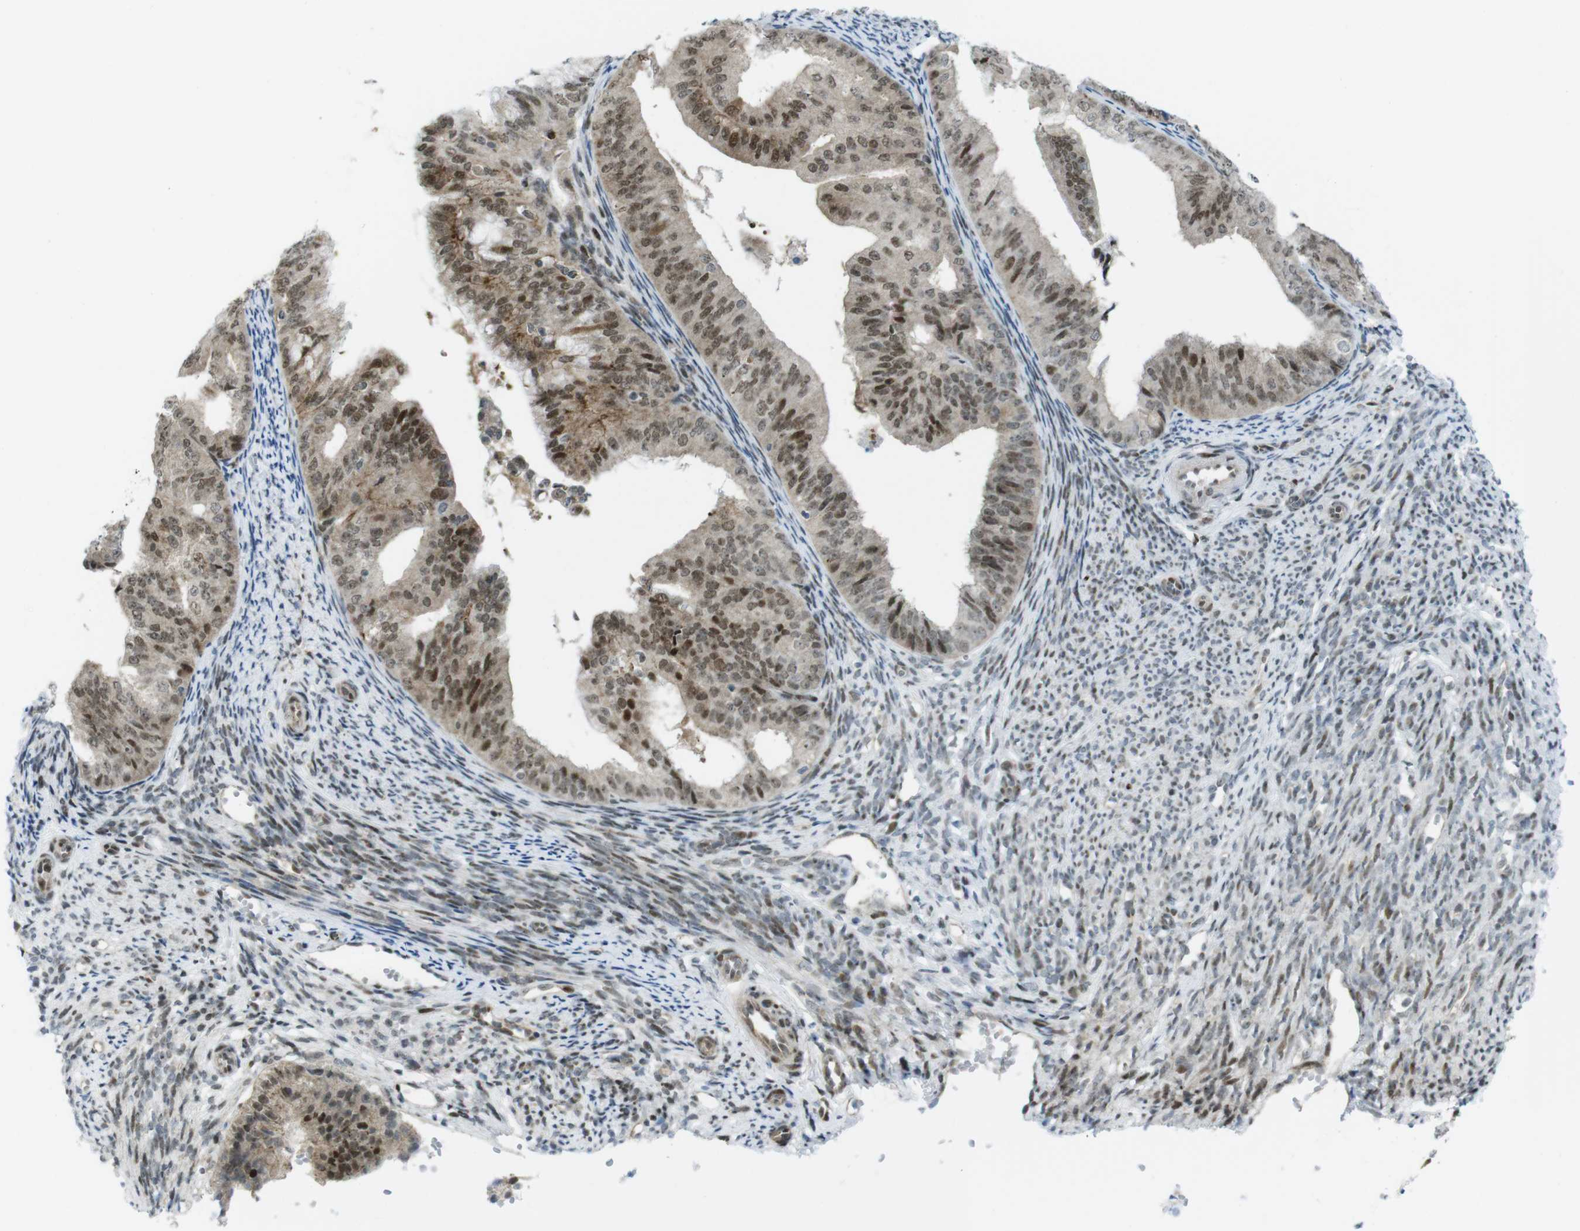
{"staining": {"intensity": "moderate", "quantity": ">75%", "location": "cytoplasmic/membranous,nuclear"}, "tissue": "endometrial cancer", "cell_type": "Tumor cells", "image_type": "cancer", "snomed": [{"axis": "morphology", "description": "Adenocarcinoma, NOS"}, {"axis": "topography", "description": "Endometrium"}], "caption": "The image shows immunohistochemical staining of endometrial cancer (adenocarcinoma). There is moderate cytoplasmic/membranous and nuclear expression is present in approximately >75% of tumor cells. (DAB (3,3'-diaminobenzidine) IHC, brown staining for protein, blue staining for nuclei).", "gene": "UBB", "patient": {"sex": "female", "age": 63}}